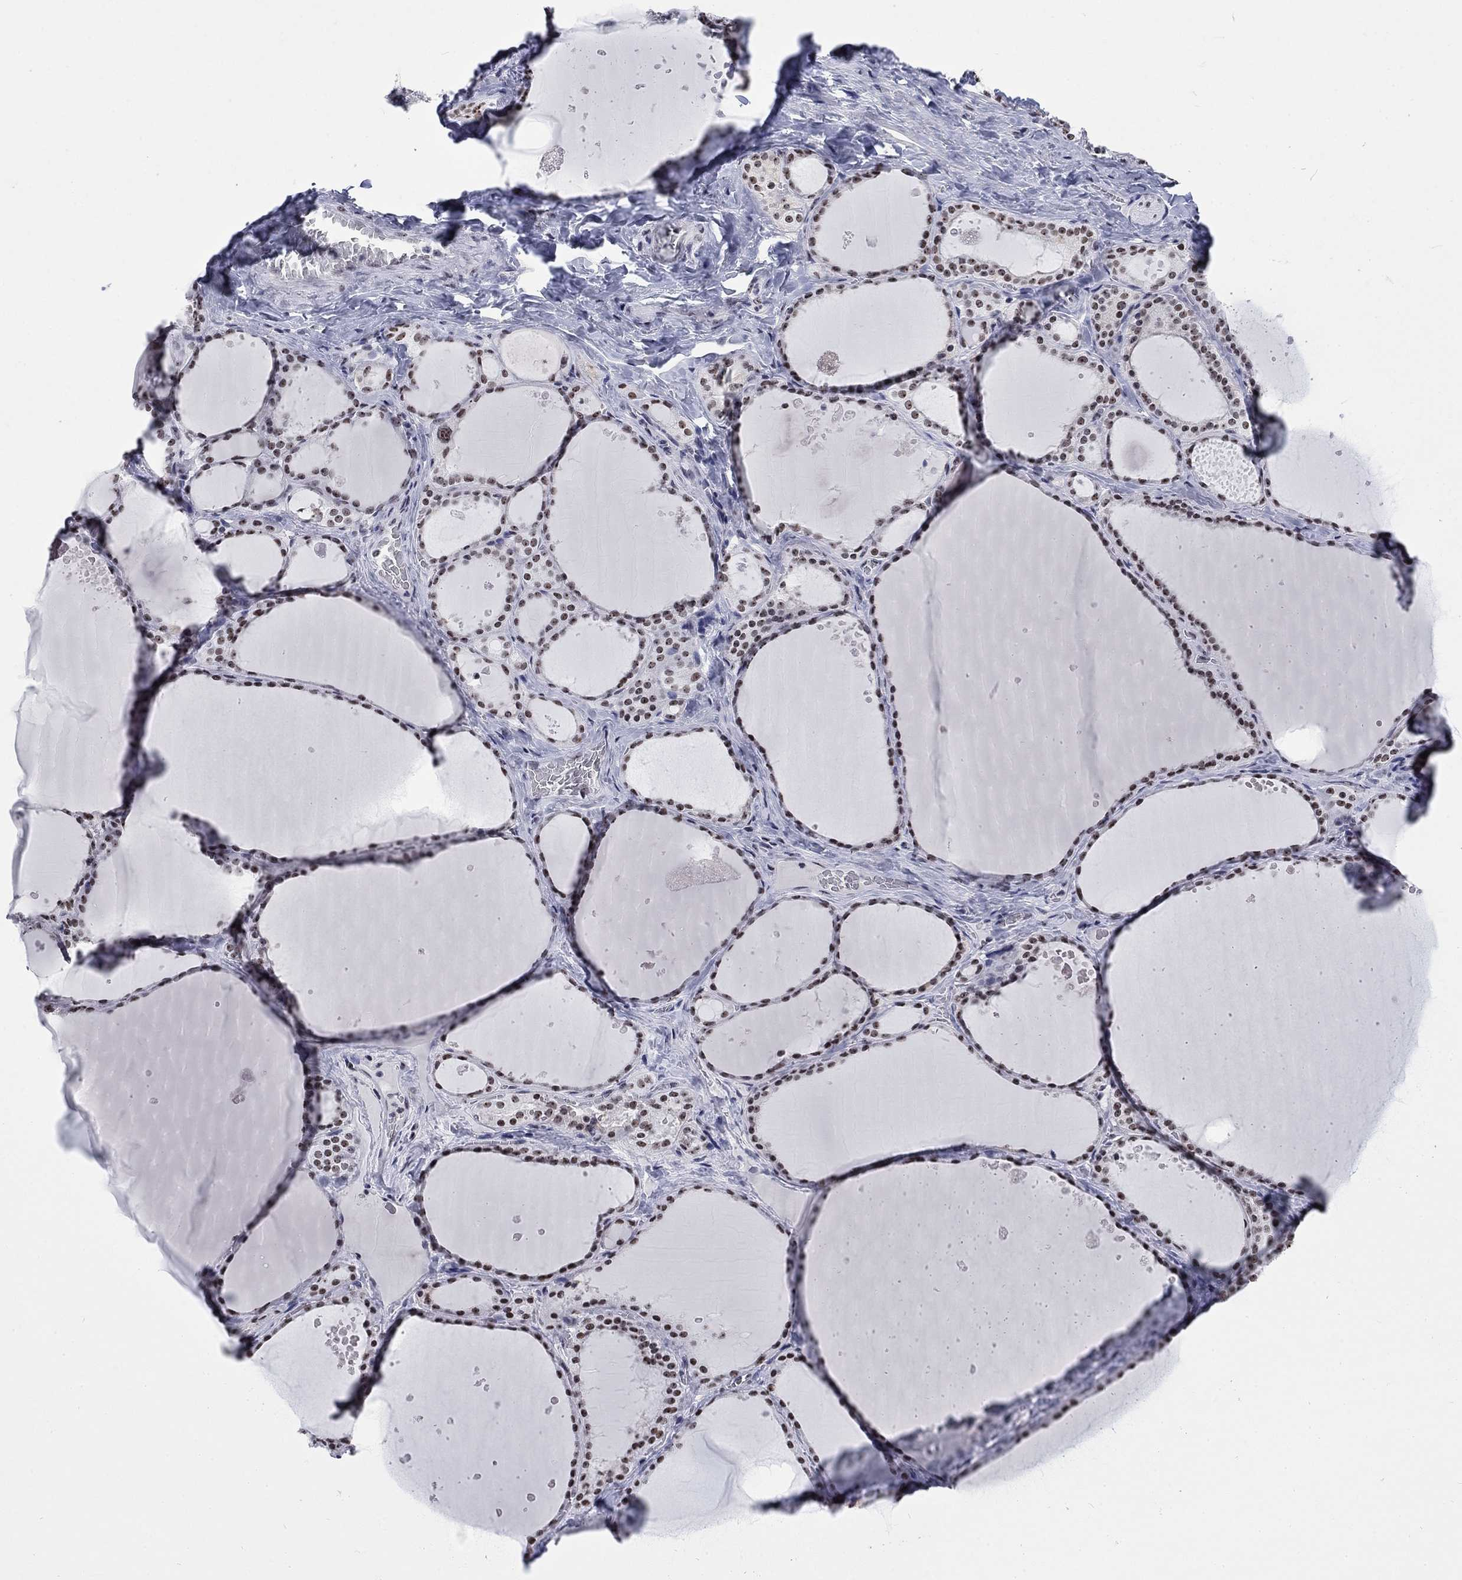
{"staining": {"intensity": "moderate", "quantity": "25%-75%", "location": "nuclear"}, "tissue": "thyroid gland", "cell_type": "Glandular cells", "image_type": "normal", "snomed": [{"axis": "morphology", "description": "Normal tissue, NOS"}, {"axis": "topography", "description": "Thyroid gland"}], "caption": "Glandular cells exhibit moderate nuclear positivity in approximately 25%-75% of cells in benign thyroid gland. (Brightfield microscopy of DAB IHC at high magnification).", "gene": "CSRNP3", "patient": {"sex": "male", "age": 63}}